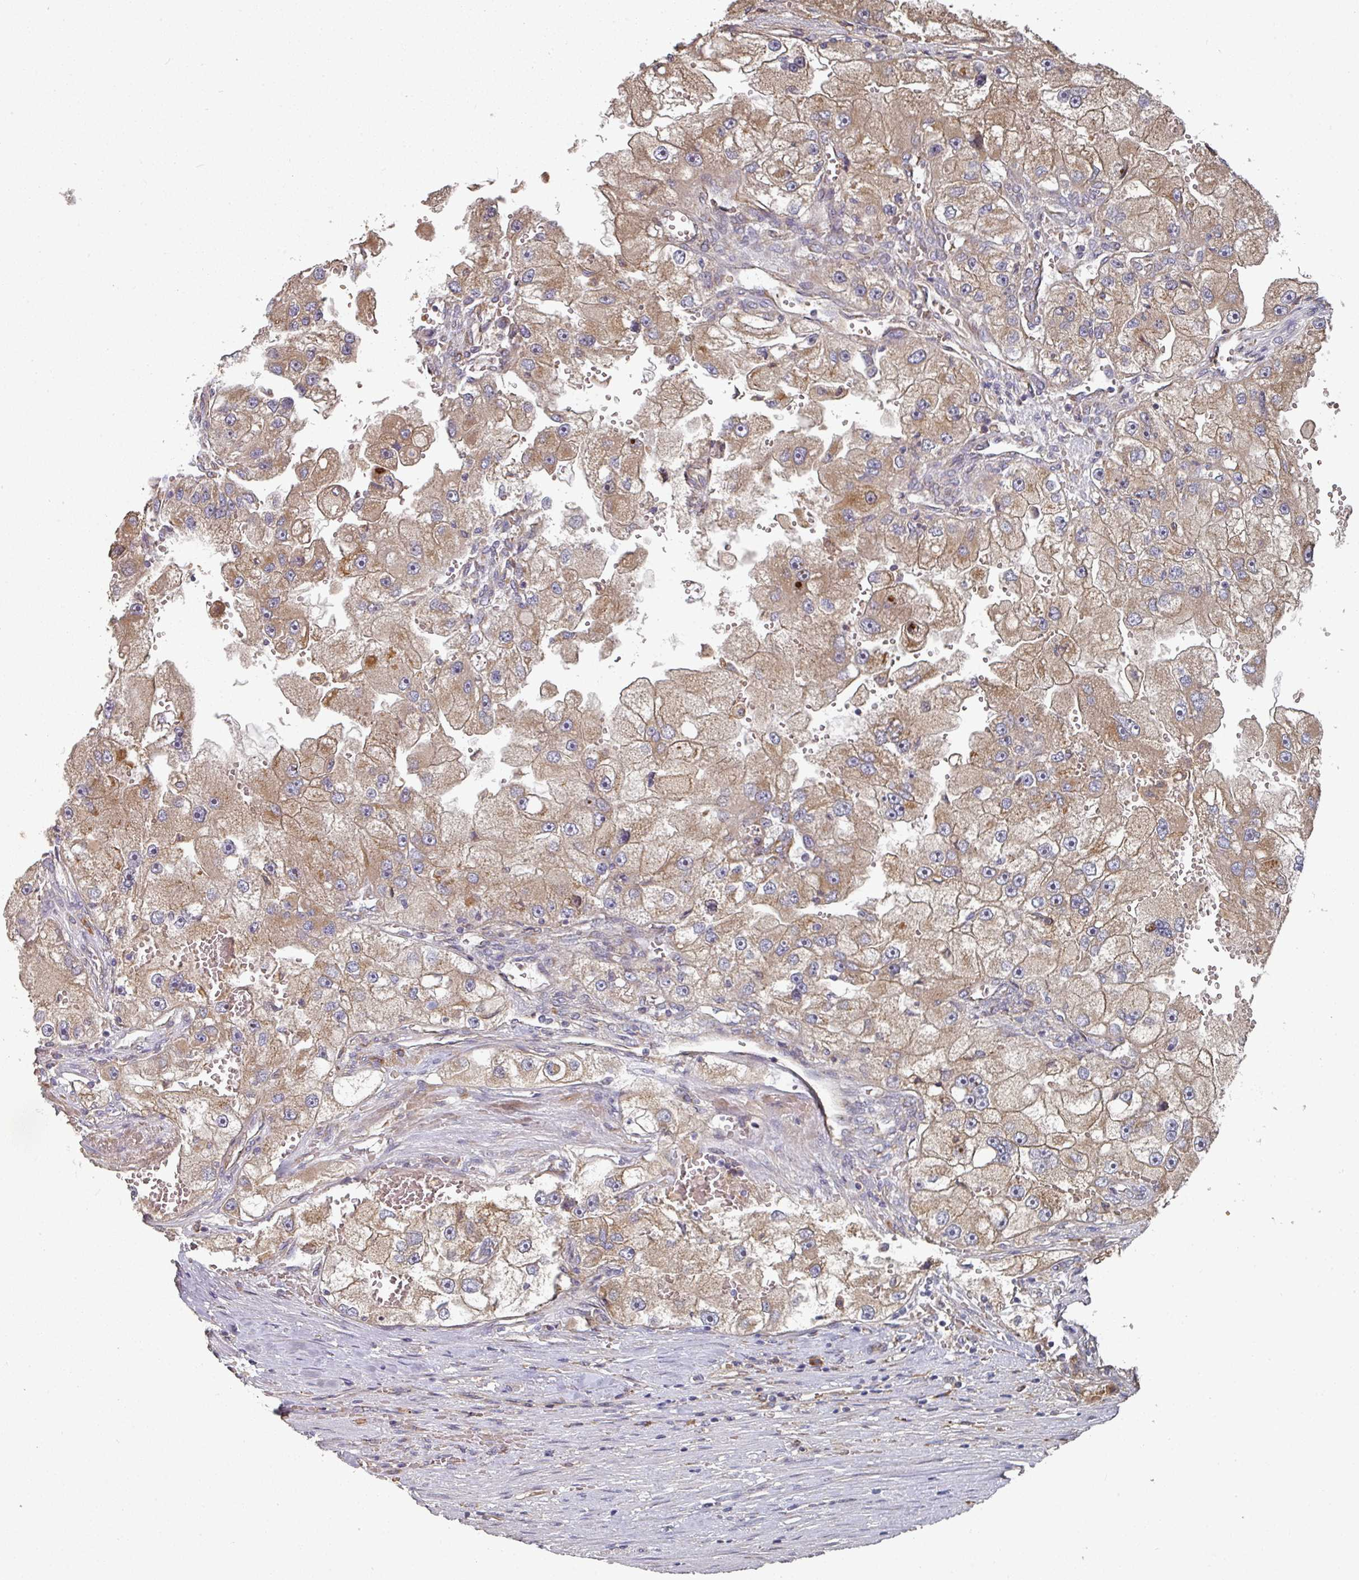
{"staining": {"intensity": "moderate", "quantity": ">75%", "location": "cytoplasmic/membranous"}, "tissue": "renal cancer", "cell_type": "Tumor cells", "image_type": "cancer", "snomed": [{"axis": "morphology", "description": "Adenocarcinoma, NOS"}, {"axis": "topography", "description": "Kidney"}], "caption": "Renal adenocarcinoma was stained to show a protein in brown. There is medium levels of moderate cytoplasmic/membranous expression in approximately >75% of tumor cells.", "gene": "EDEM2", "patient": {"sex": "male", "age": 63}}